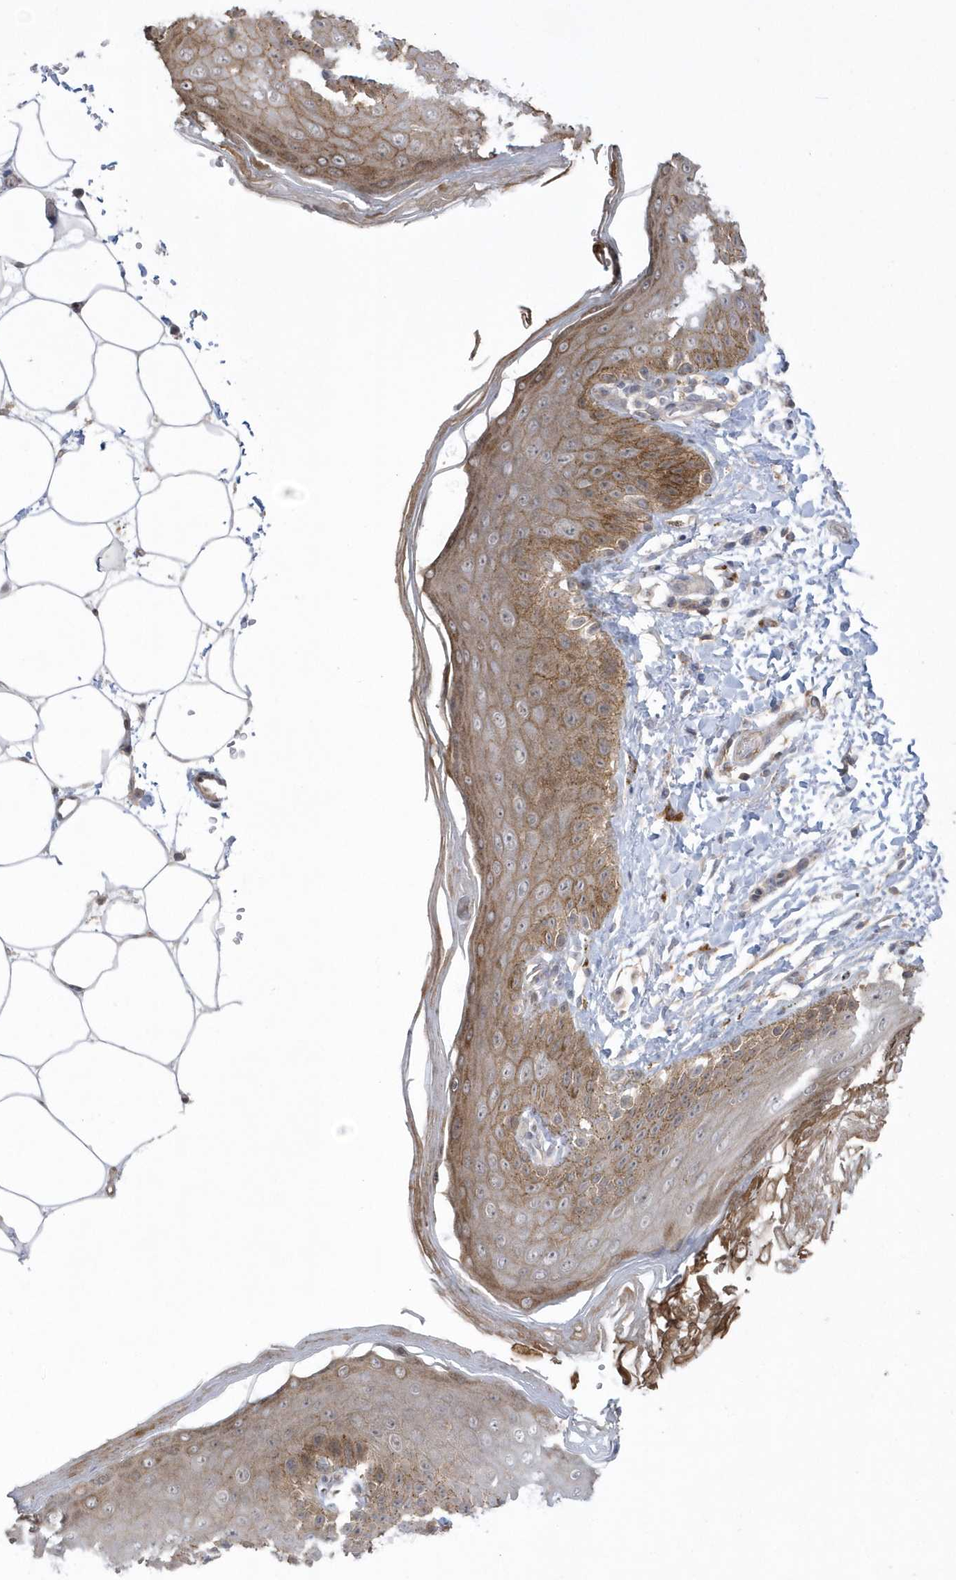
{"staining": {"intensity": "moderate", "quantity": "25%-75%", "location": "cytoplasmic/membranous"}, "tissue": "skin", "cell_type": "Epidermal cells", "image_type": "normal", "snomed": [{"axis": "morphology", "description": "Normal tissue, NOS"}, {"axis": "topography", "description": "Anal"}], "caption": "Protein expression analysis of normal skin shows moderate cytoplasmic/membranous expression in approximately 25%-75% of epidermal cells. (DAB IHC with brightfield microscopy, high magnification).", "gene": "CRIP3", "patient": {"sex": "male", "age": 44}}